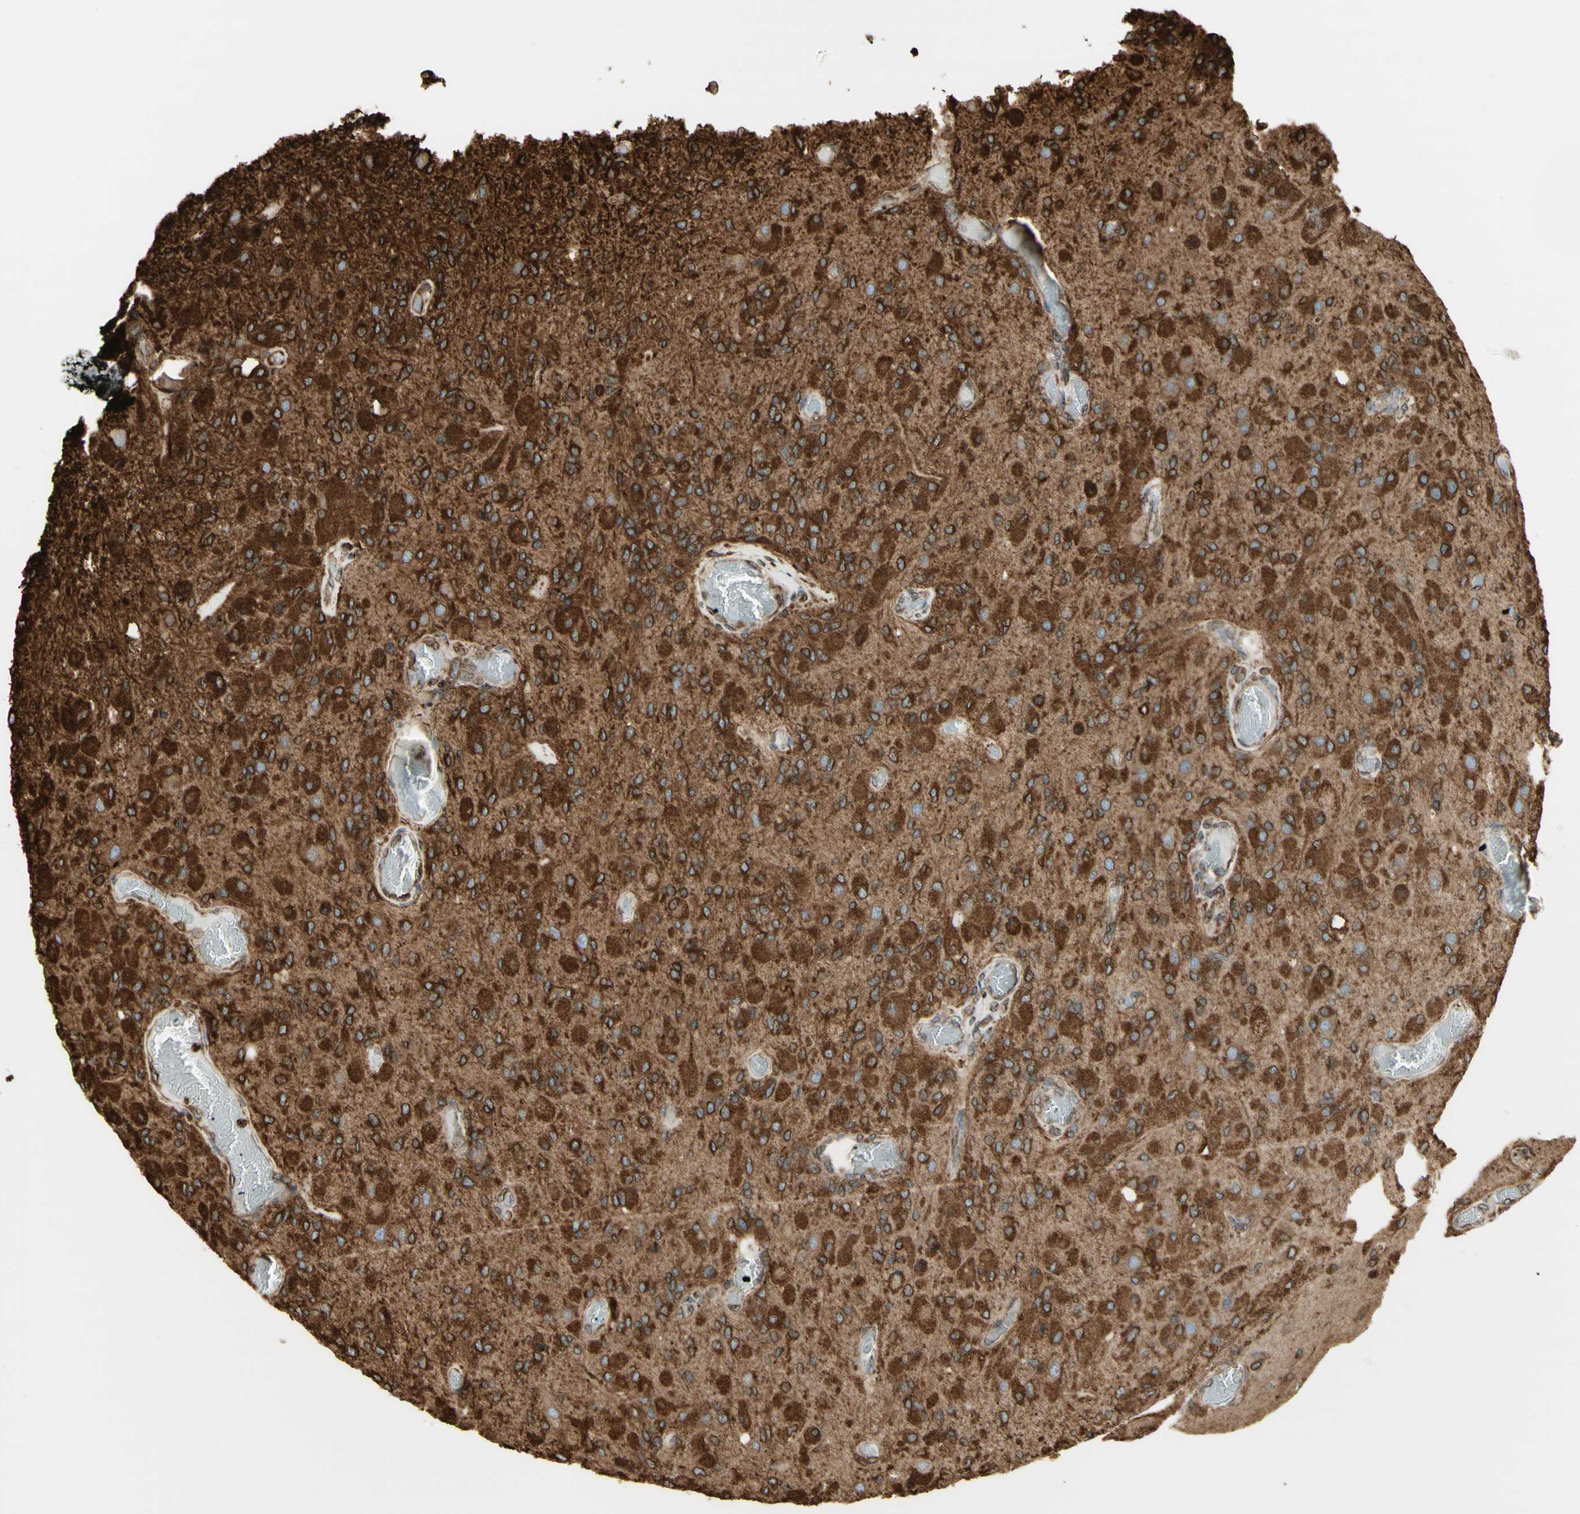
{"staining": {"intensity": "strong", "quantity": ">75%", "location": "cytoplasmic/membranous"}, "tissue": "glioma", "cell_type": "Tumor cells", "image_type": "cancer", "snomed": [{"axis": "morphology", "description": "Normal tissue, NOS"}, {"axis": "morphology", "description": "Glioma, malignant, High grade"}, {"axis": "topography", "description": "Cerebral cortex"}], "caption": "Strong cytoplasmic/membranous expression is seen in about >75% of tumor cells in malignant glioma (high-grade).", "gene": "CANX", "patient": {"sex": "male", "age": 77}}